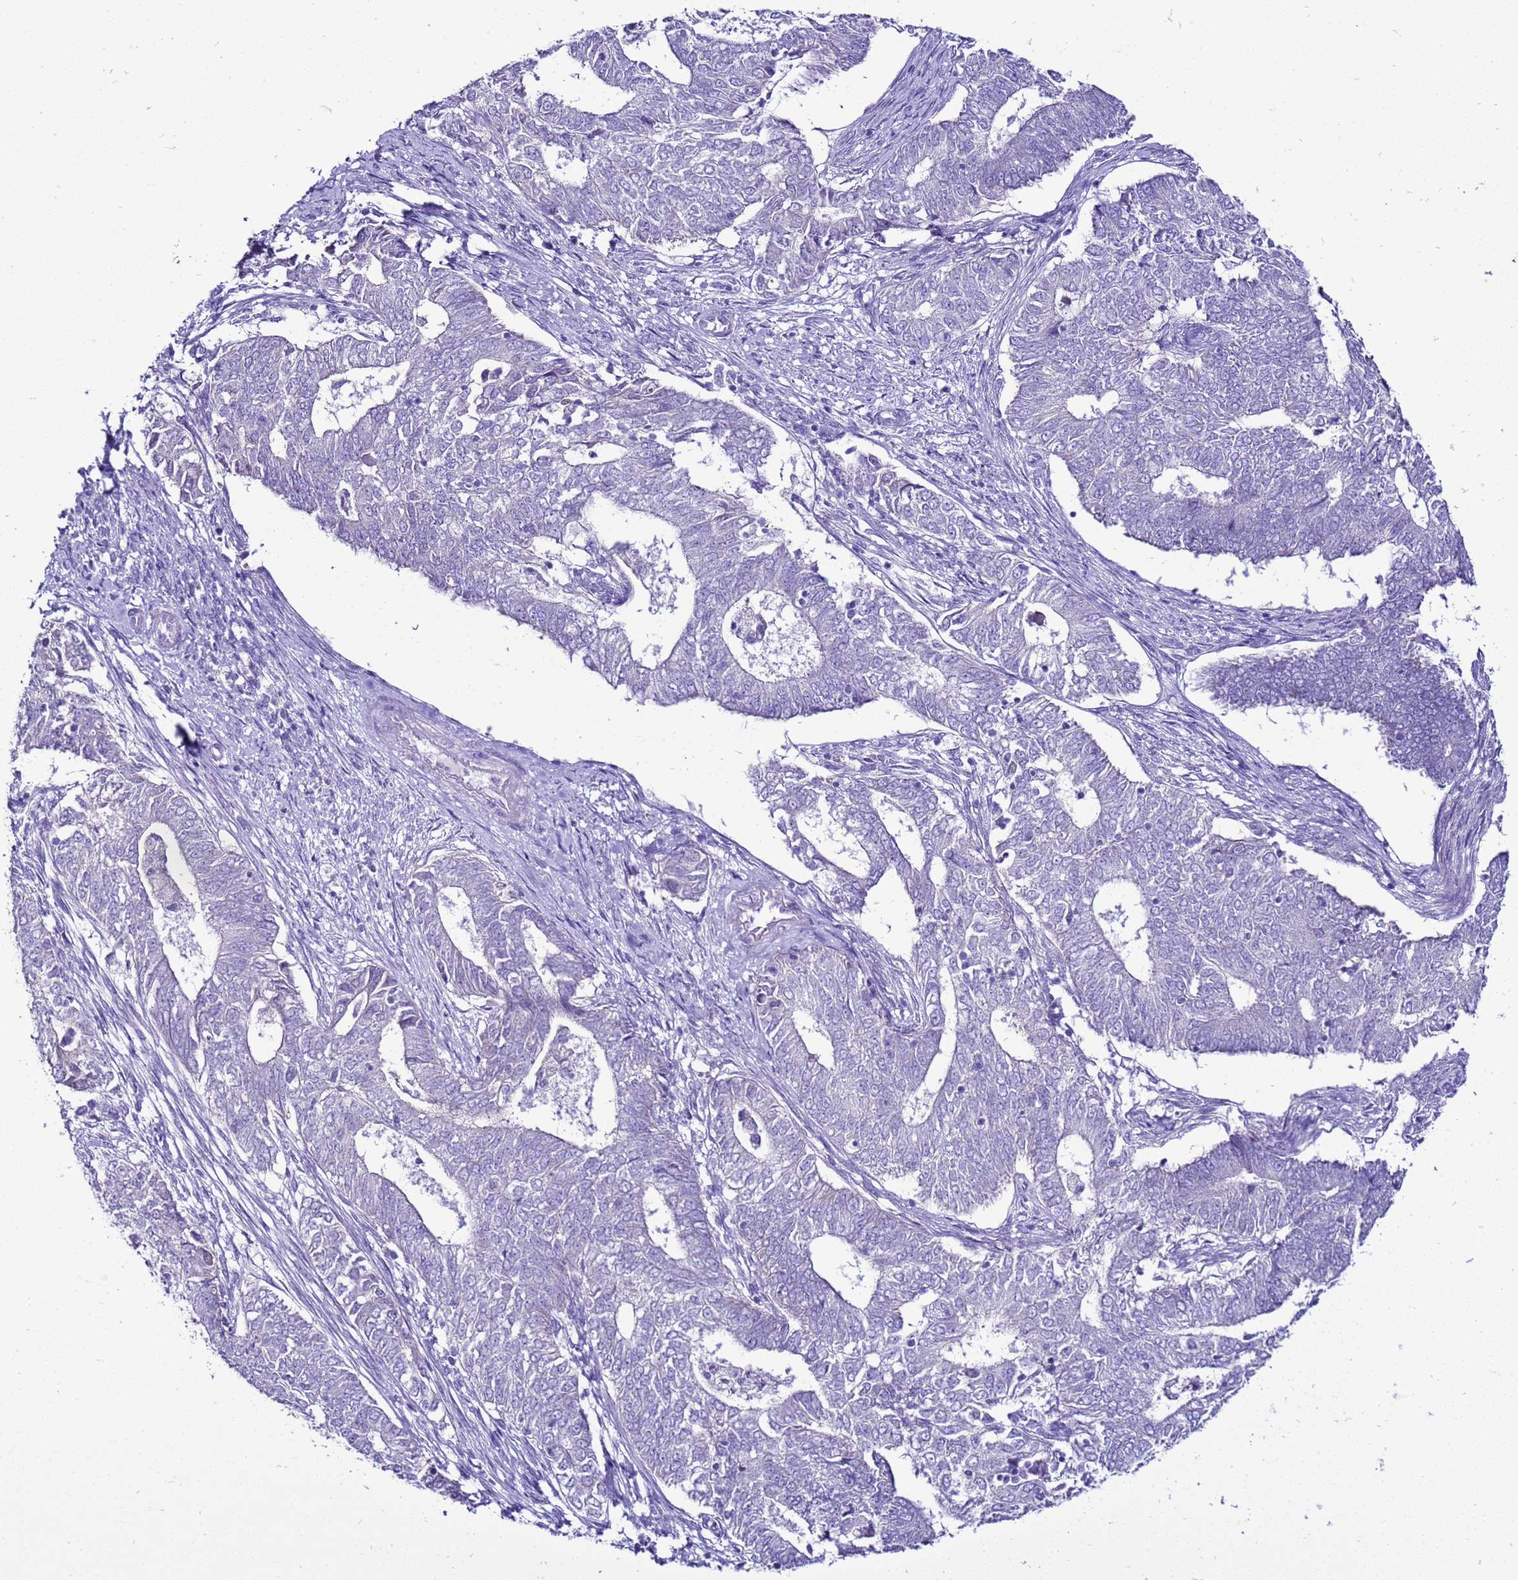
{"staining": {"intensity": "negative", "quantity": "none", "location": "none"}, "tissue": "endometrial cancer", "cell_type": "Tumor cells", "image_type": "cancer", "snomed": [{"axis": "morphology", "description": "Adenocarcinoma, NOS"}, {"axis": "topography", "description": "Endometrium"}], "caption": "The image shows no staining of tumor cells in adenocarcinoma (endometrial).", "gene": "BEST2", "patient": {"sex": "female", "age": 62}}